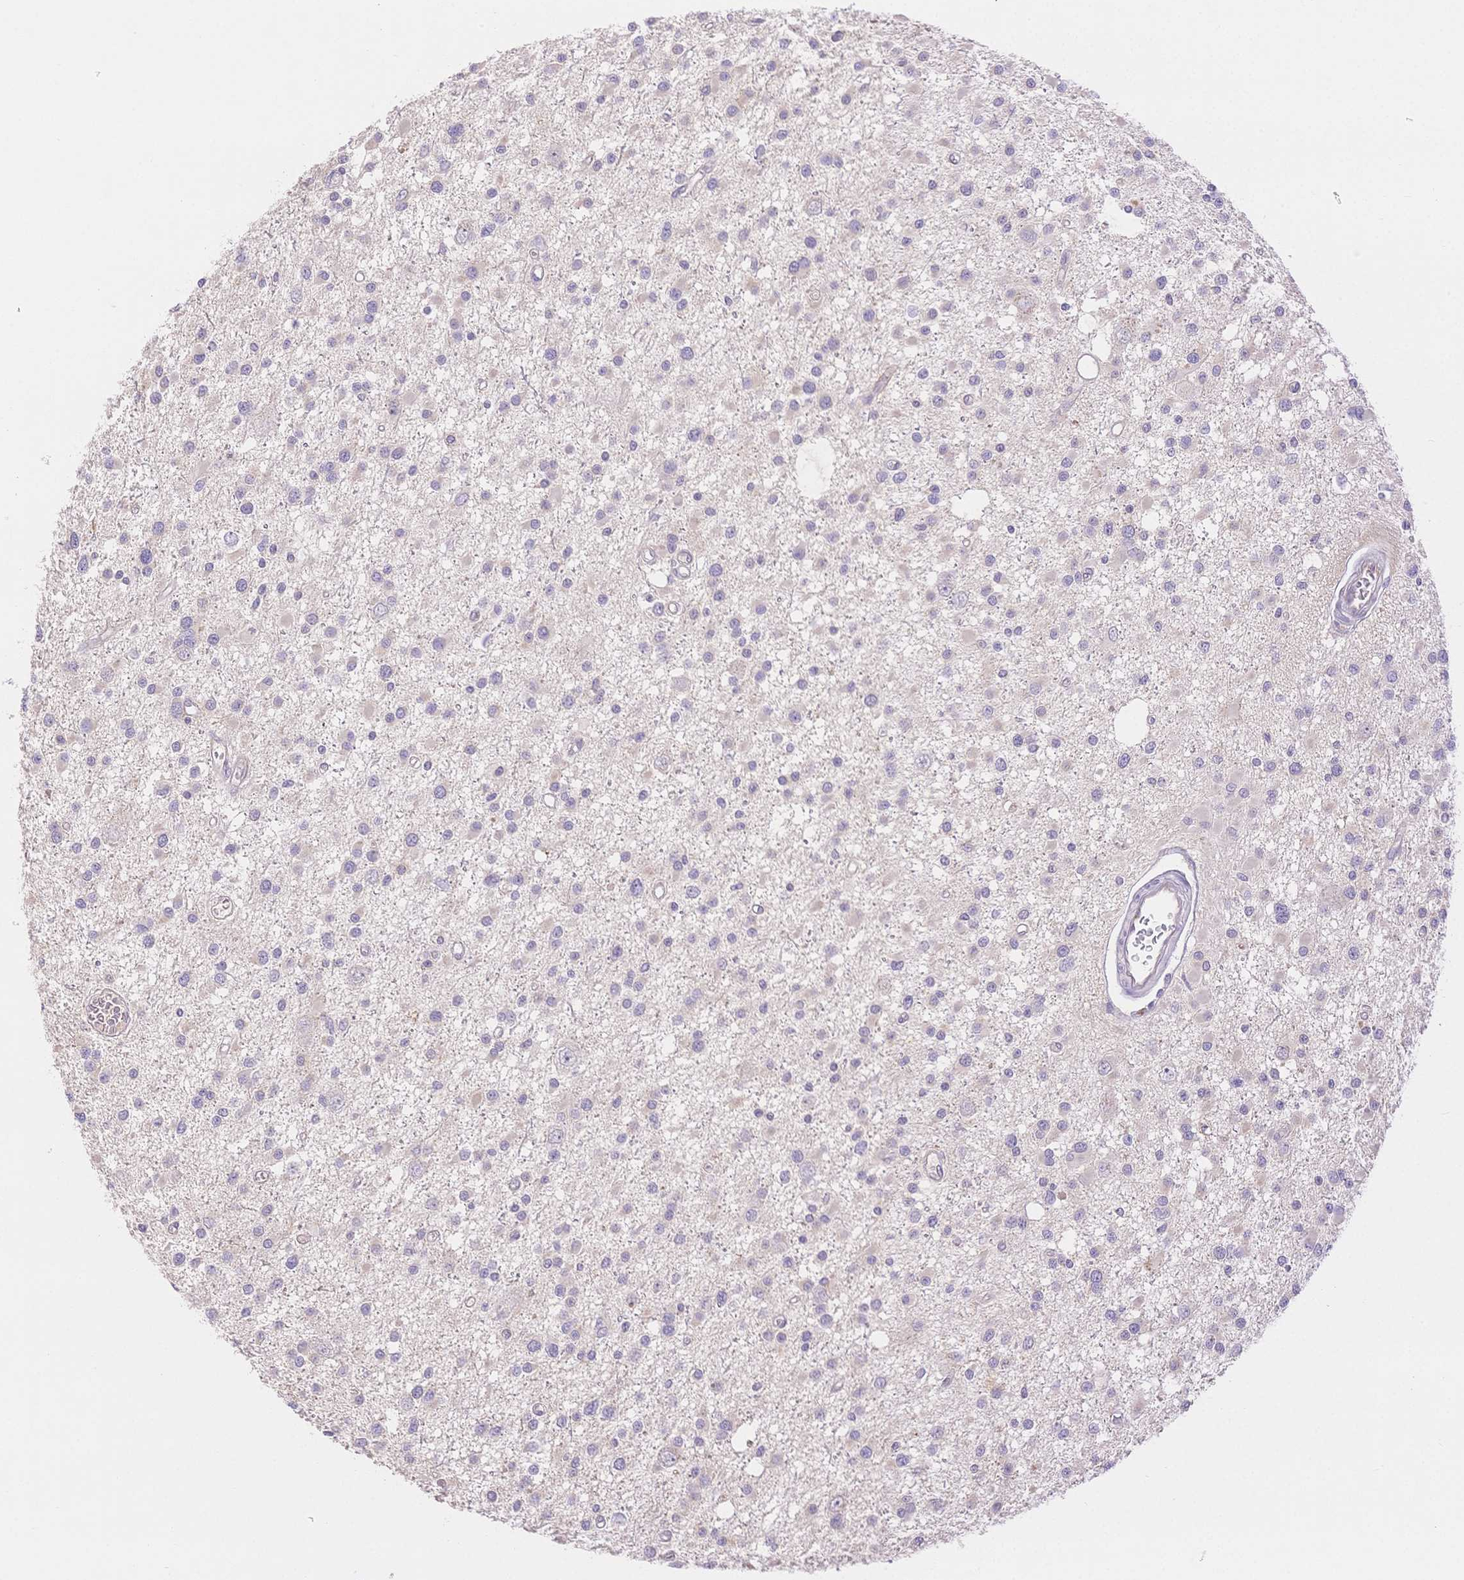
{"staining": {"intensity": "negative", "quantity": "none", "location": "none"}, "tissue": "glioma", "cell_type": "Tumor cells", "image_type": "cancer", "snomed": [{"axis": "morphology", "description": "Glioma, malignant, High grade"}, {"axis": "topography", "description": "Brain"}], "caption": "Human high-grade glioma (malignant) stained for a protein using immunohistochemistry (IHC) shows no staining in tumor cells.", "gene": "WDR54", "patient": {"sex": "male", "age": 54}}